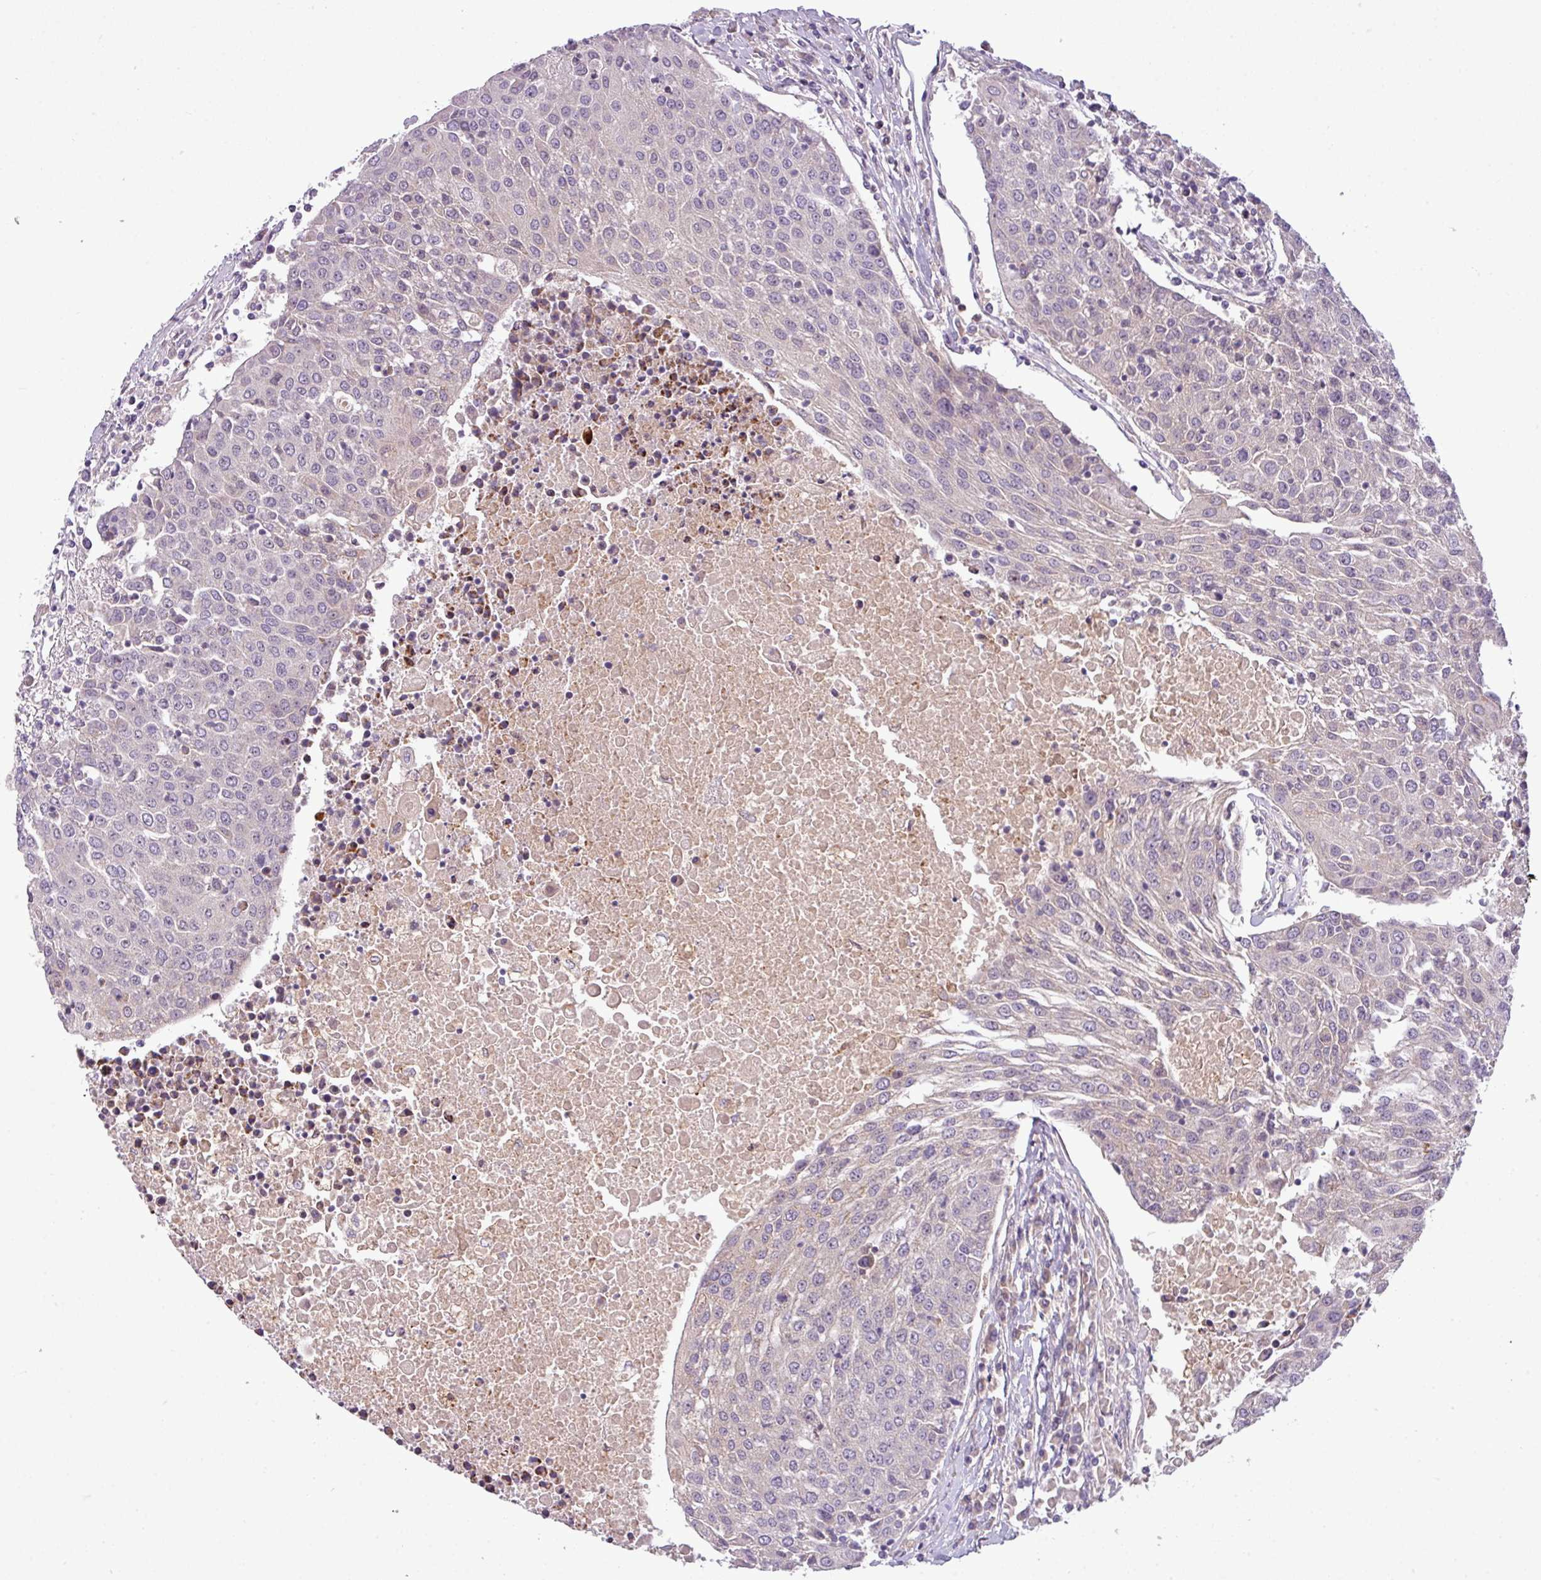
{"staining": {"intensity": "negative", "quantity": "none", "location": "none"}, "tissue": "urothelial cancer", "cell_type": "Tumor cells", "image_type": "cancer", "snomed": [{"axis": "morphology", "description": "Urothelial carcinoma, High grade"}, {"axis": "topography", "description": "Urinary bladder"}], "caption": "Immunohistochemistry of urothelial carcinoma (high-grade) reveals no positivity in tumor cells.", "gene": "ZNF35", "patient": {"sex": "female", "age": 85}}